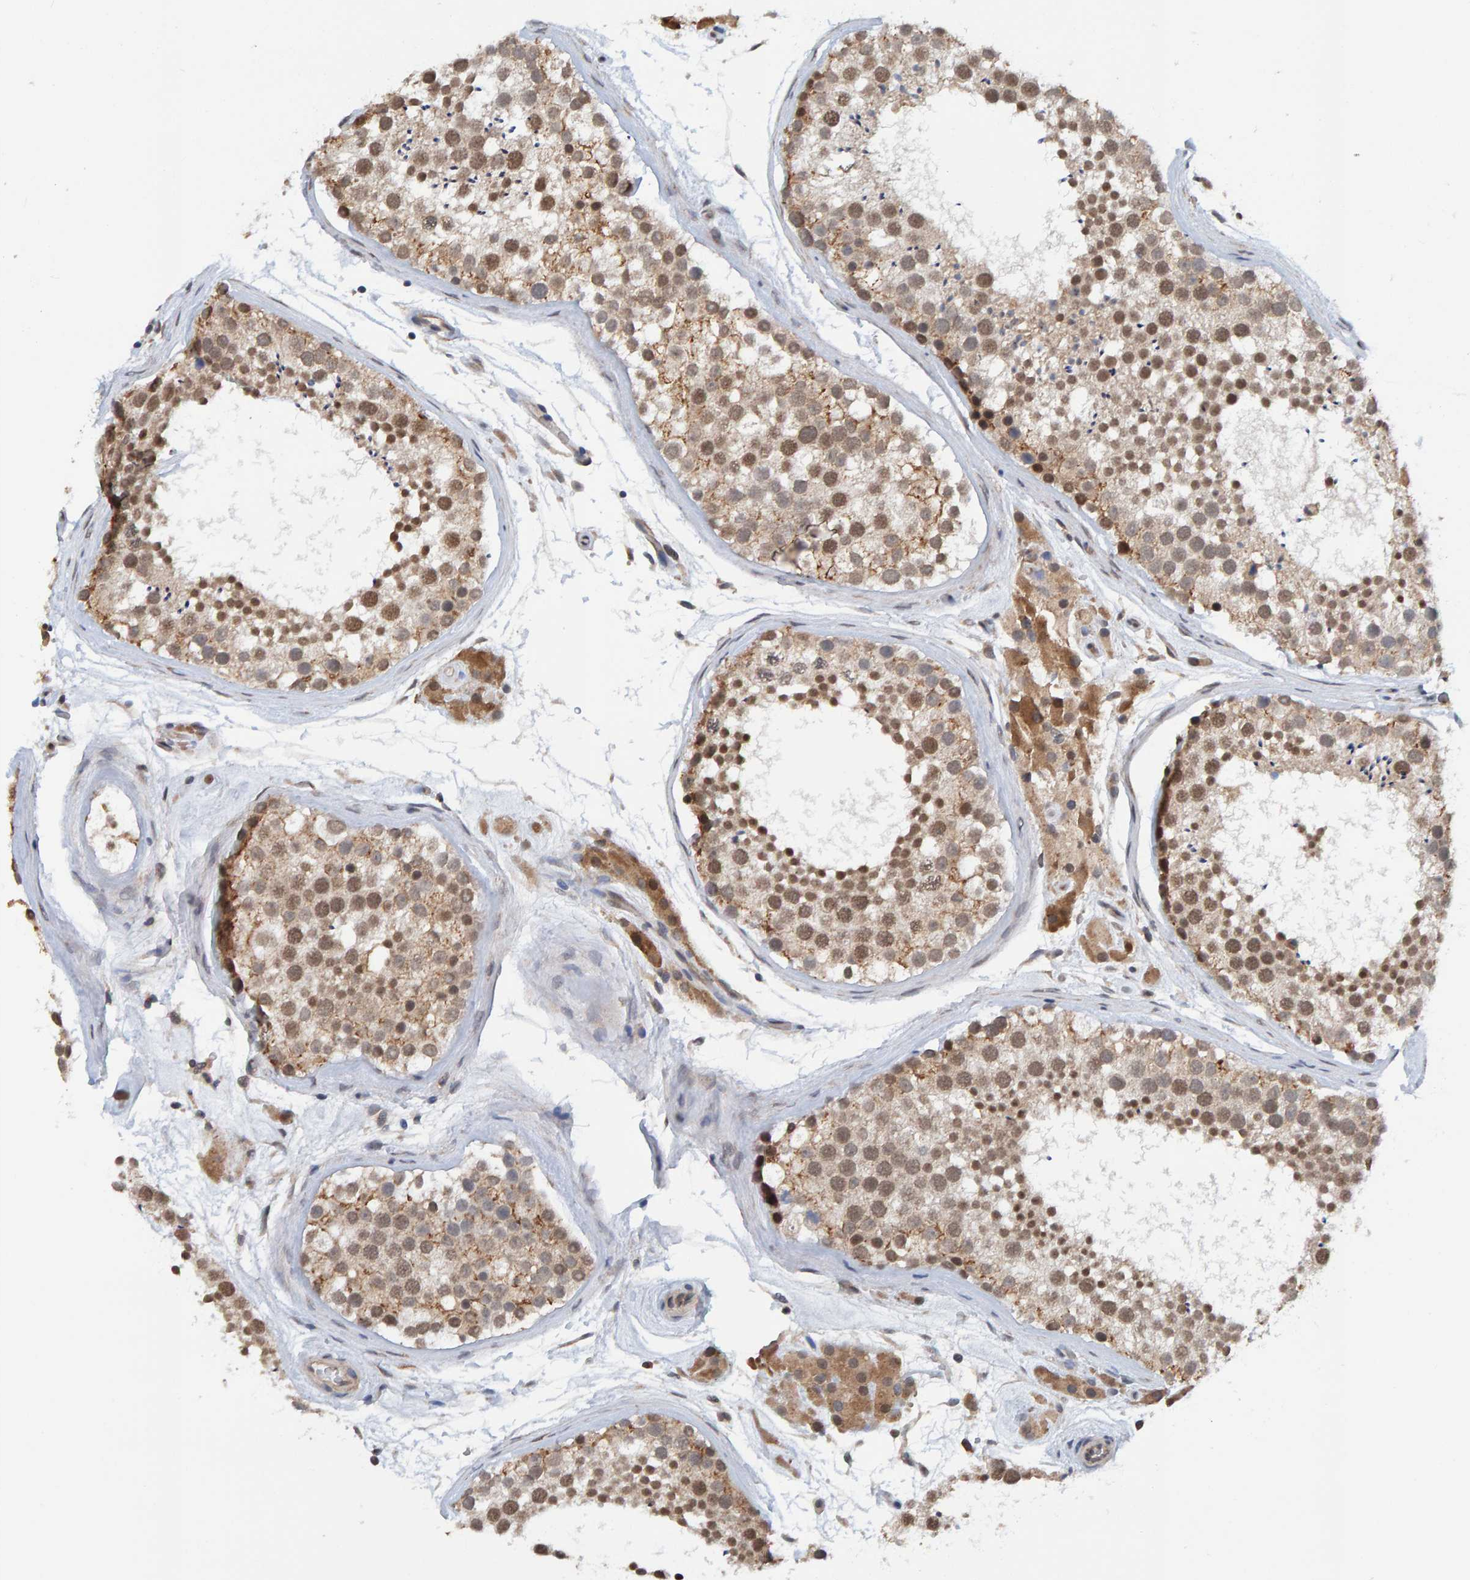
{"staining": {"intensity": "weak", "quantity": ">75%", "location": "cytoplasmic/membranous,nuclear"}, "tissue": "testis", "cell_type": "Cells in seminiferous ducts", "image_type": "normal", "snomed": [{"axis": "morphology", "description": "Normal tissue, NOS"}, {"axis": "topography", "description": "Testis"}], "caption": "Immunohistochemical staining of normal testis shows >75% levels of weak cytoplasmic/membranous,nuclear protein expression in approximately >75% of cells in seminiferous ducts.", "gene": "SCRN2", "patient": {"sex": "male", "age": 46}}